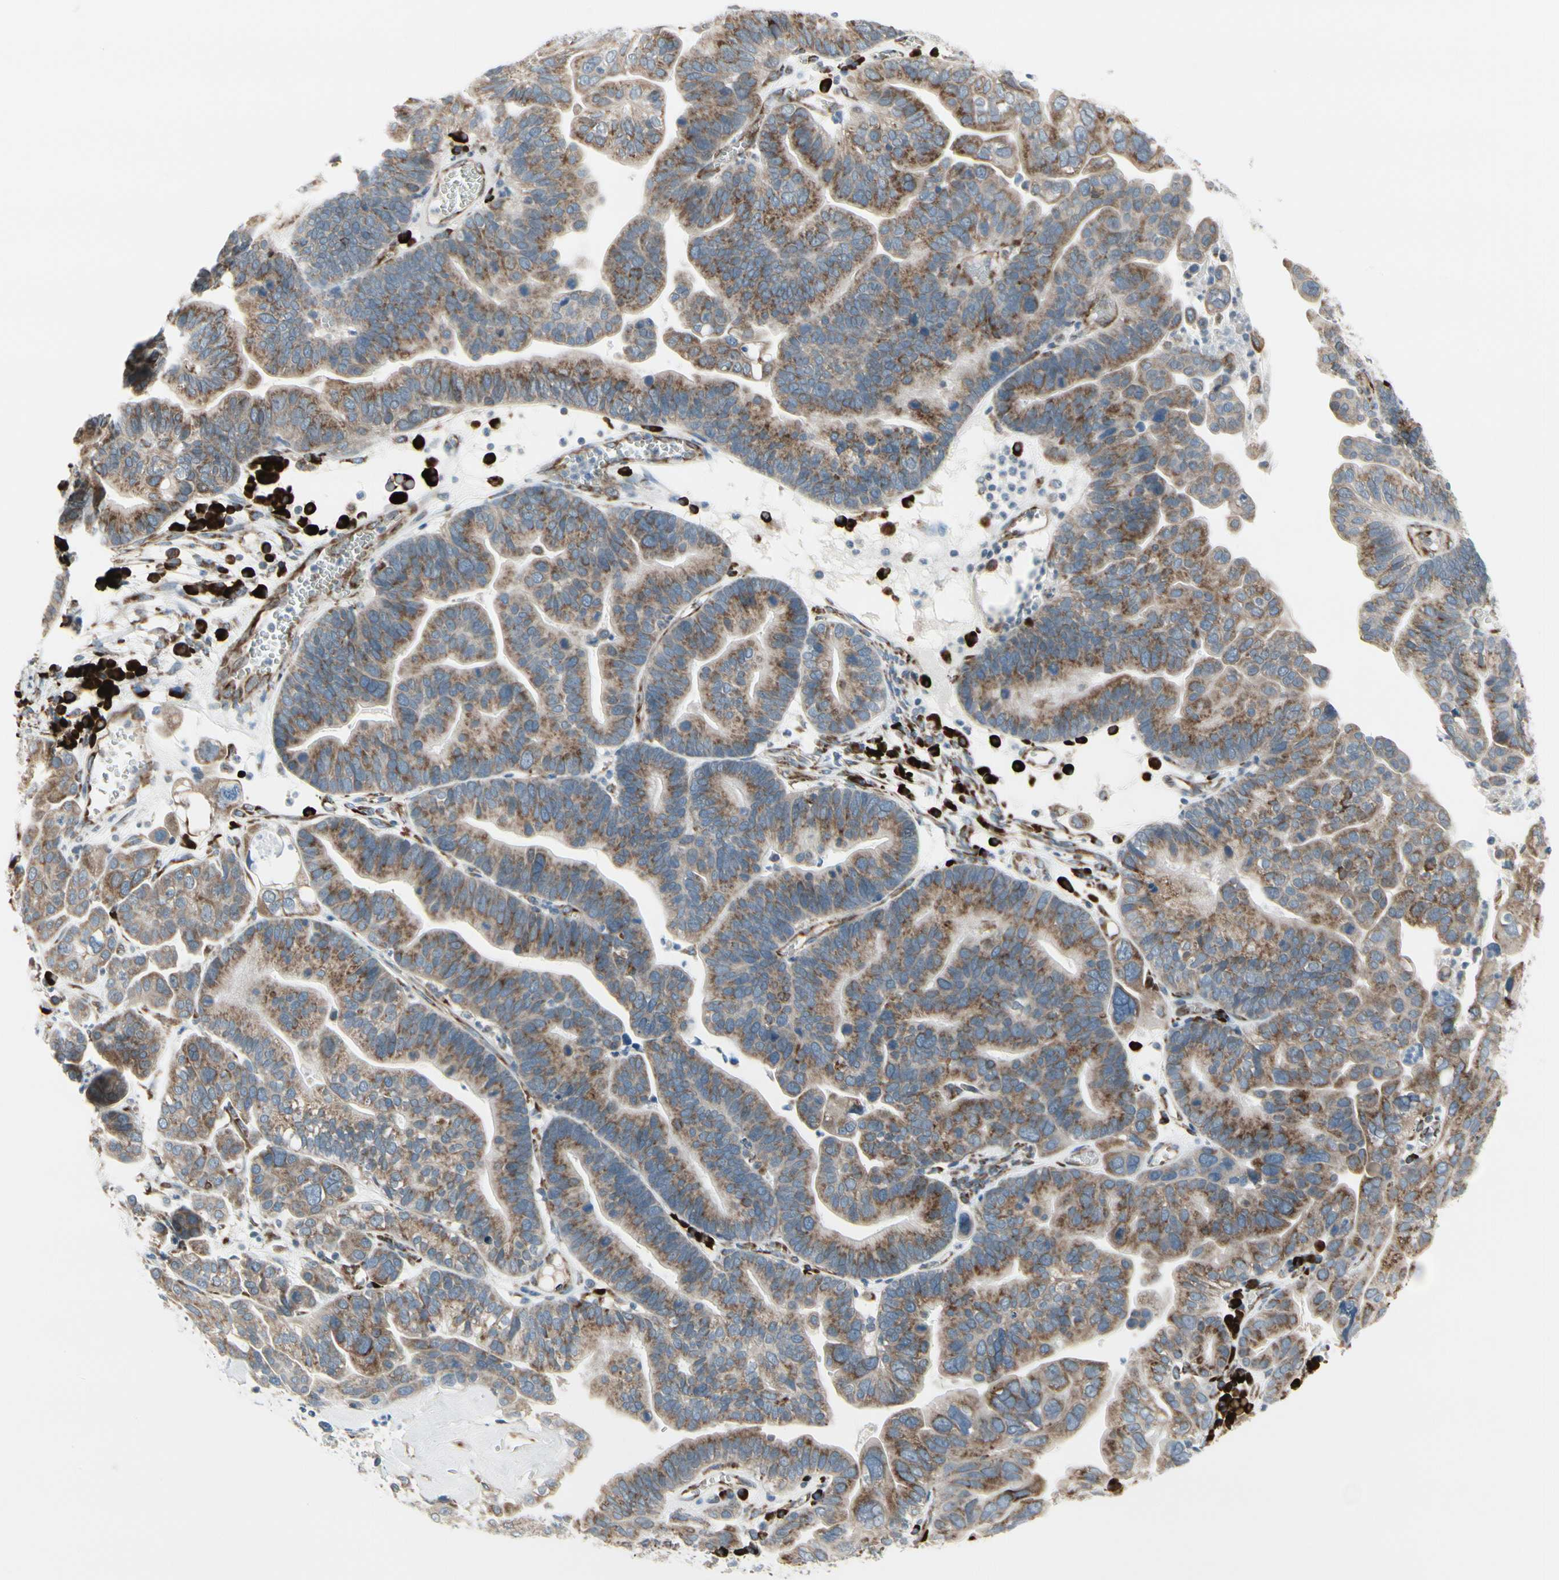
{"staining": {"intensity": "moderate", "quantity": ">75%", "location": "cytoplasmic/membranous"}, "tissue": "ovarian cancer", "cell_type": "Tumor cells", "image_type": "cancer", "snomed": [{"axis": "morphology", "description": "Cystadenocarcinoma, serous, NOS"}, {"axis": "topography", "description": "Ovary"}], "caption": "Moderate cytoplasmic/membranous protein positivity is appreciated in about >75% of tumor cells in ovarian cancer.", "gene": "FNDC3A", "patient": {"sex": "female", "age": 56}}